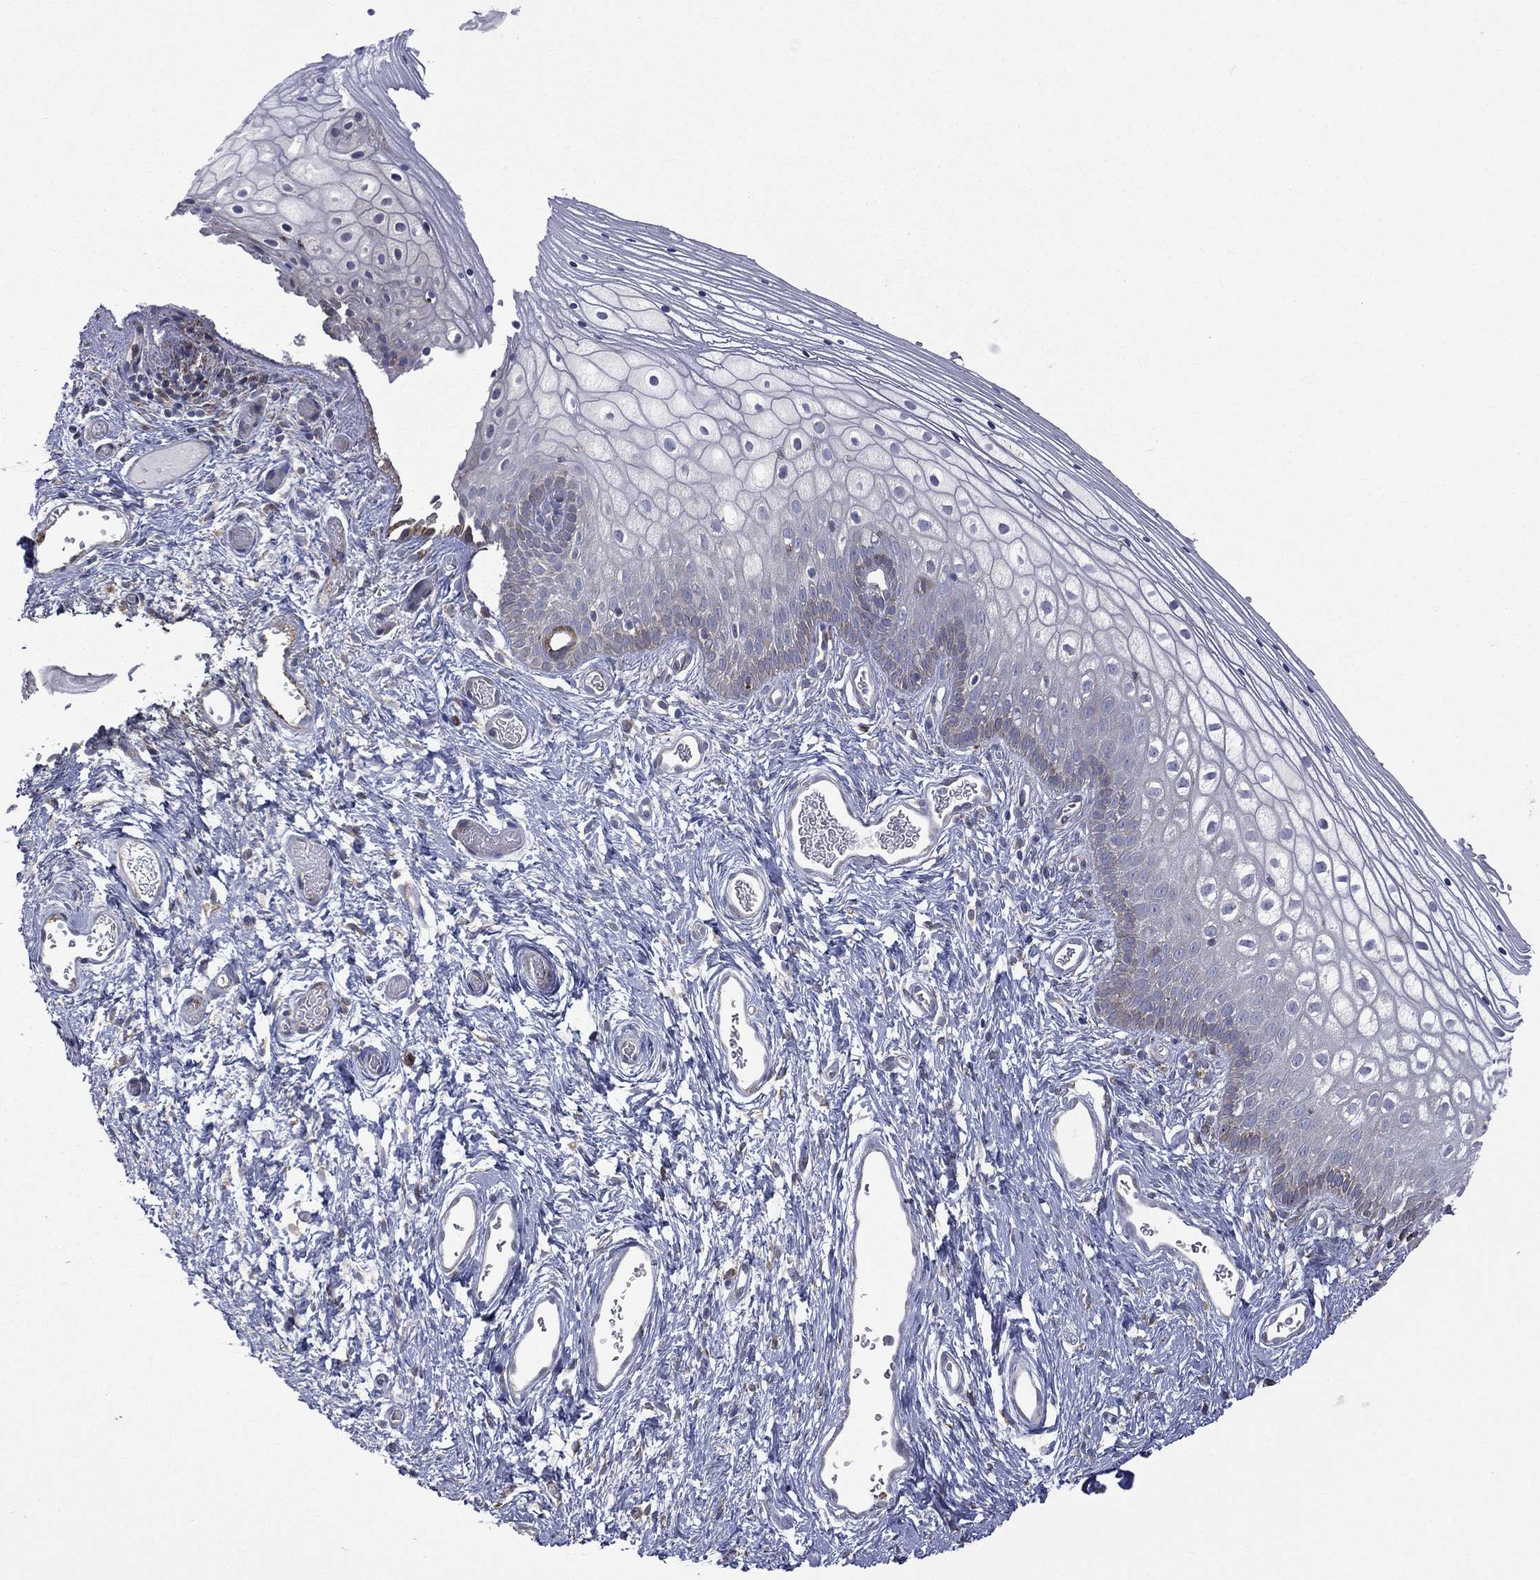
{"staining": {"intensity": "negative", "quantity": "none", "location": "none"}, "tissue": "vagina", "cell_type": "Squamous epithelial cells", "image_type": "normal", "snomed": [{"axis": "morphology", "description": "Normal tissue, NOS"}, {"axis": "topography", "description": "Vagina"}], "caption": "Immunohistochemistry (IHC) of unremarkable vagina reveals no expression in squamous epithelial cells.", "gene": "C20orf96", "patient": {"sex": "female", "age": 32}}